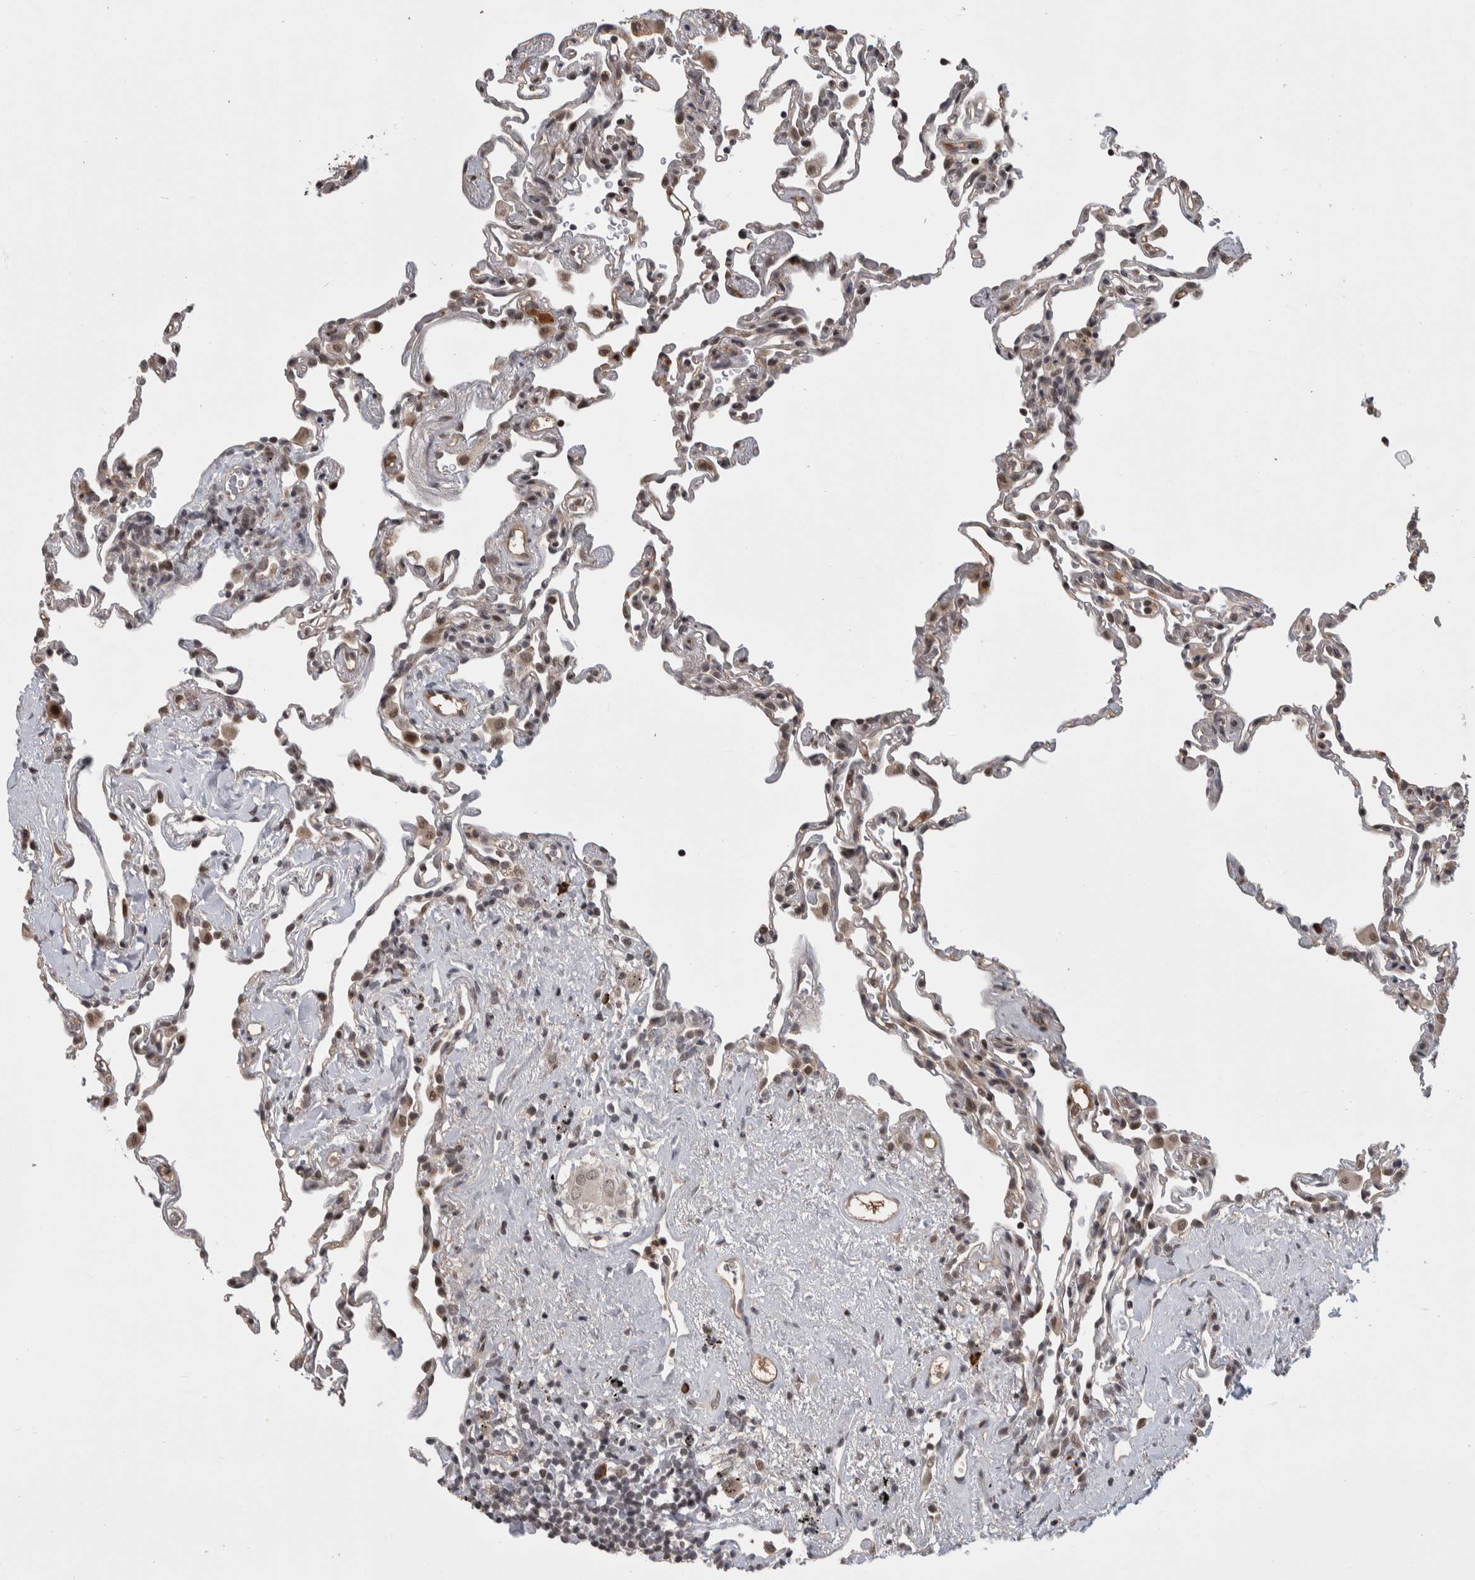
{"staining": {"intensity": "weak", "quantity": "<25%", "location": "cytoplasmic/membranous"}, "tissue": "lung", "cell_type": "Alveolar cells", "image_type": "normal", "snomed": [{"axis": "morphology", "description": "Normal tissue, NOS"}, {"axis": "topography", "description": "Lung"}], "caption": "Alveolar cells show no significant staining in normal lung. (DAB (3,3'-diaminobenzidine) IHC with hematoxylin counter stain).", "gene": "ZNF592", "patient": {"sex": "male", "age": 59}}